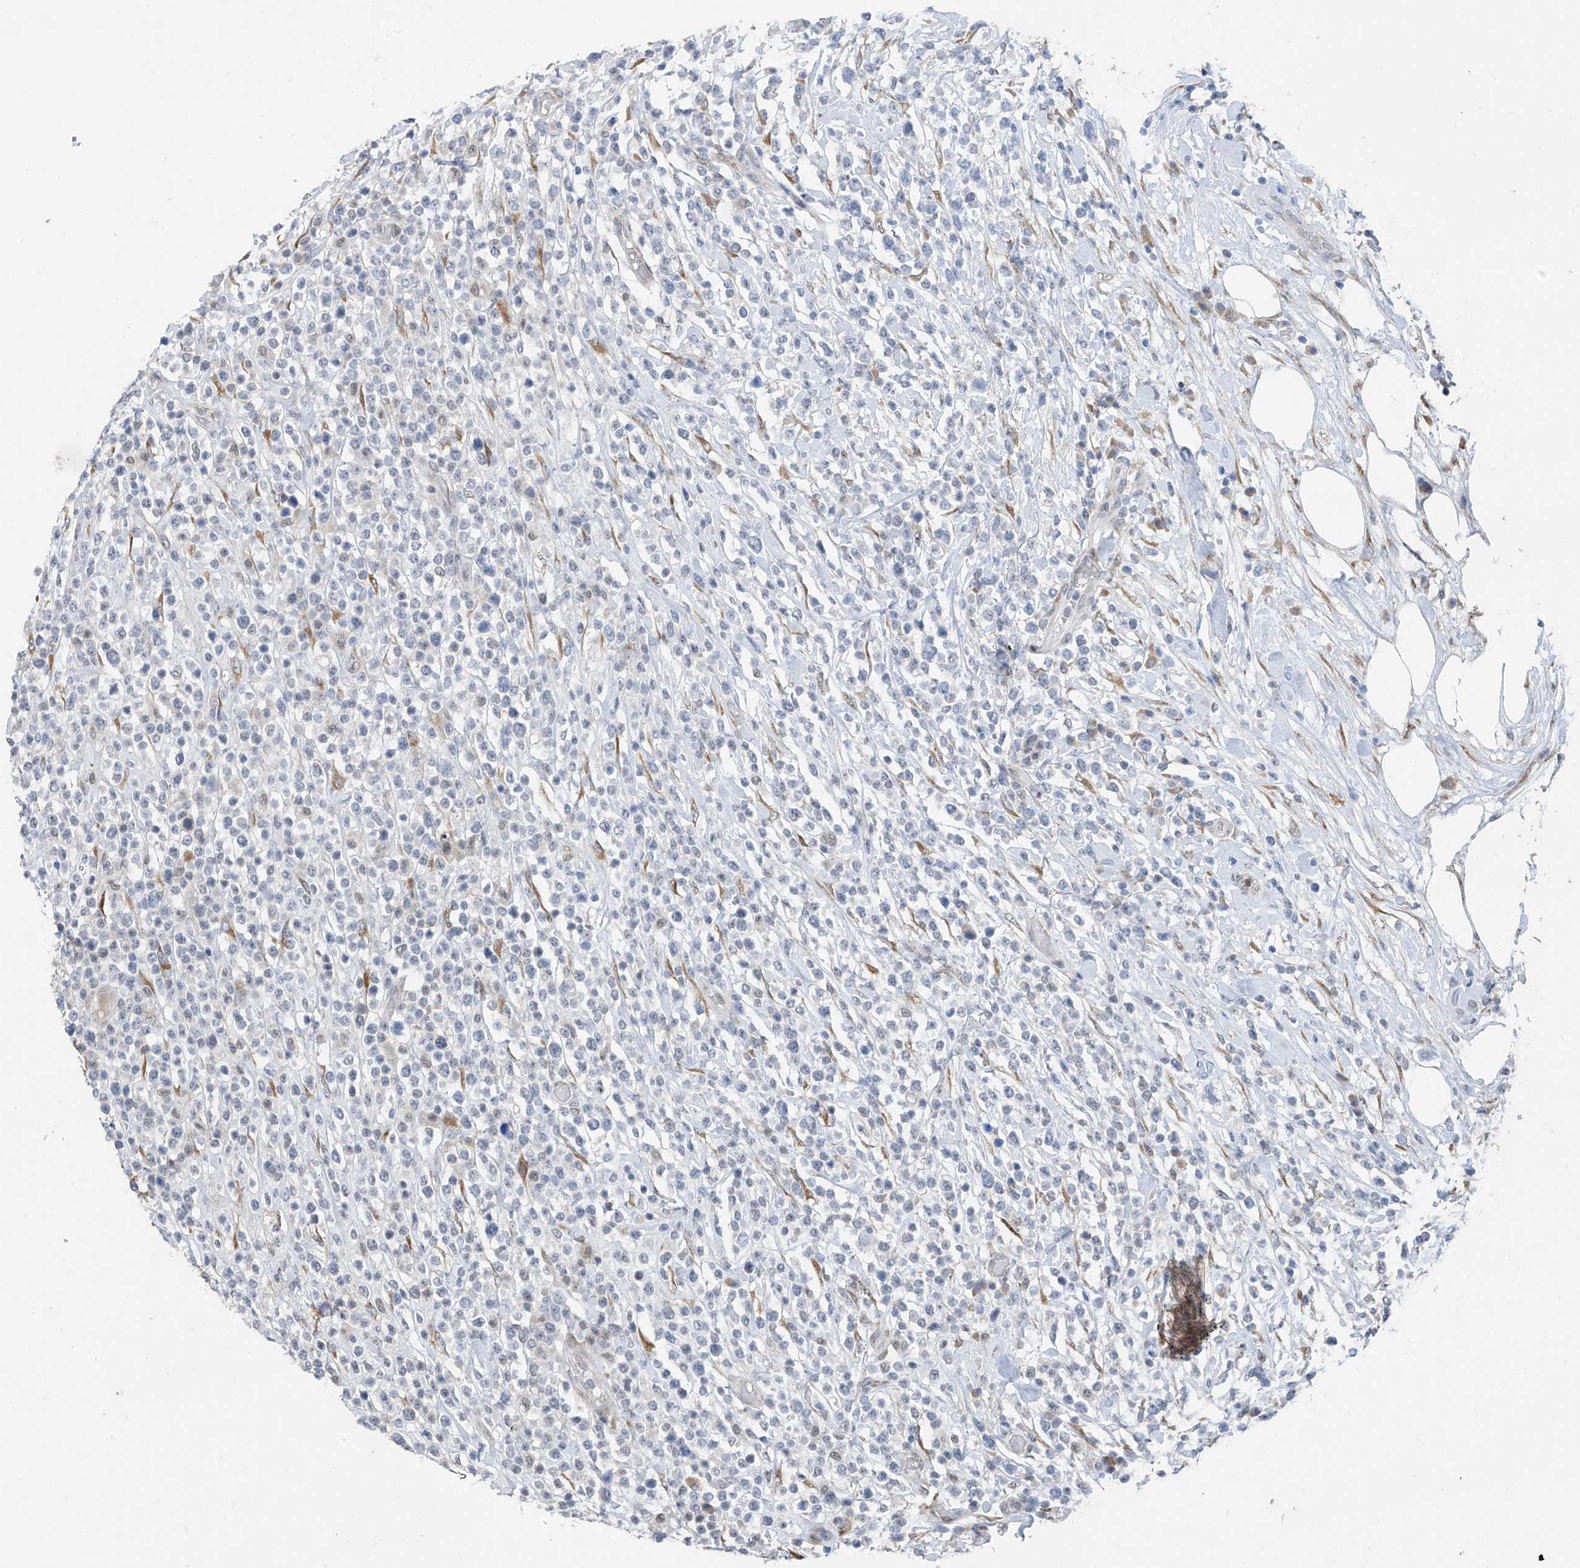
{"staining": {"intensity": "negative", "quantity": "none", "location": "none"}, "tissue": "lymphoma", "cell_type": "Tumor cells", "image_type": "cancer", "snomed": [{"axis": "morphology", "description": "Malignant lymphoma, non-Hodgkin's type, High grade"}, {"axis": "topography", "description": "Colon"}], "caption": "Lymphoma was stained to show a protein in brown. There is no significant positivity in tumor cells. Nuclei are stained in blue.", "gene": "CYP4V2", "patient": {"sex": "female", "age": 53}}